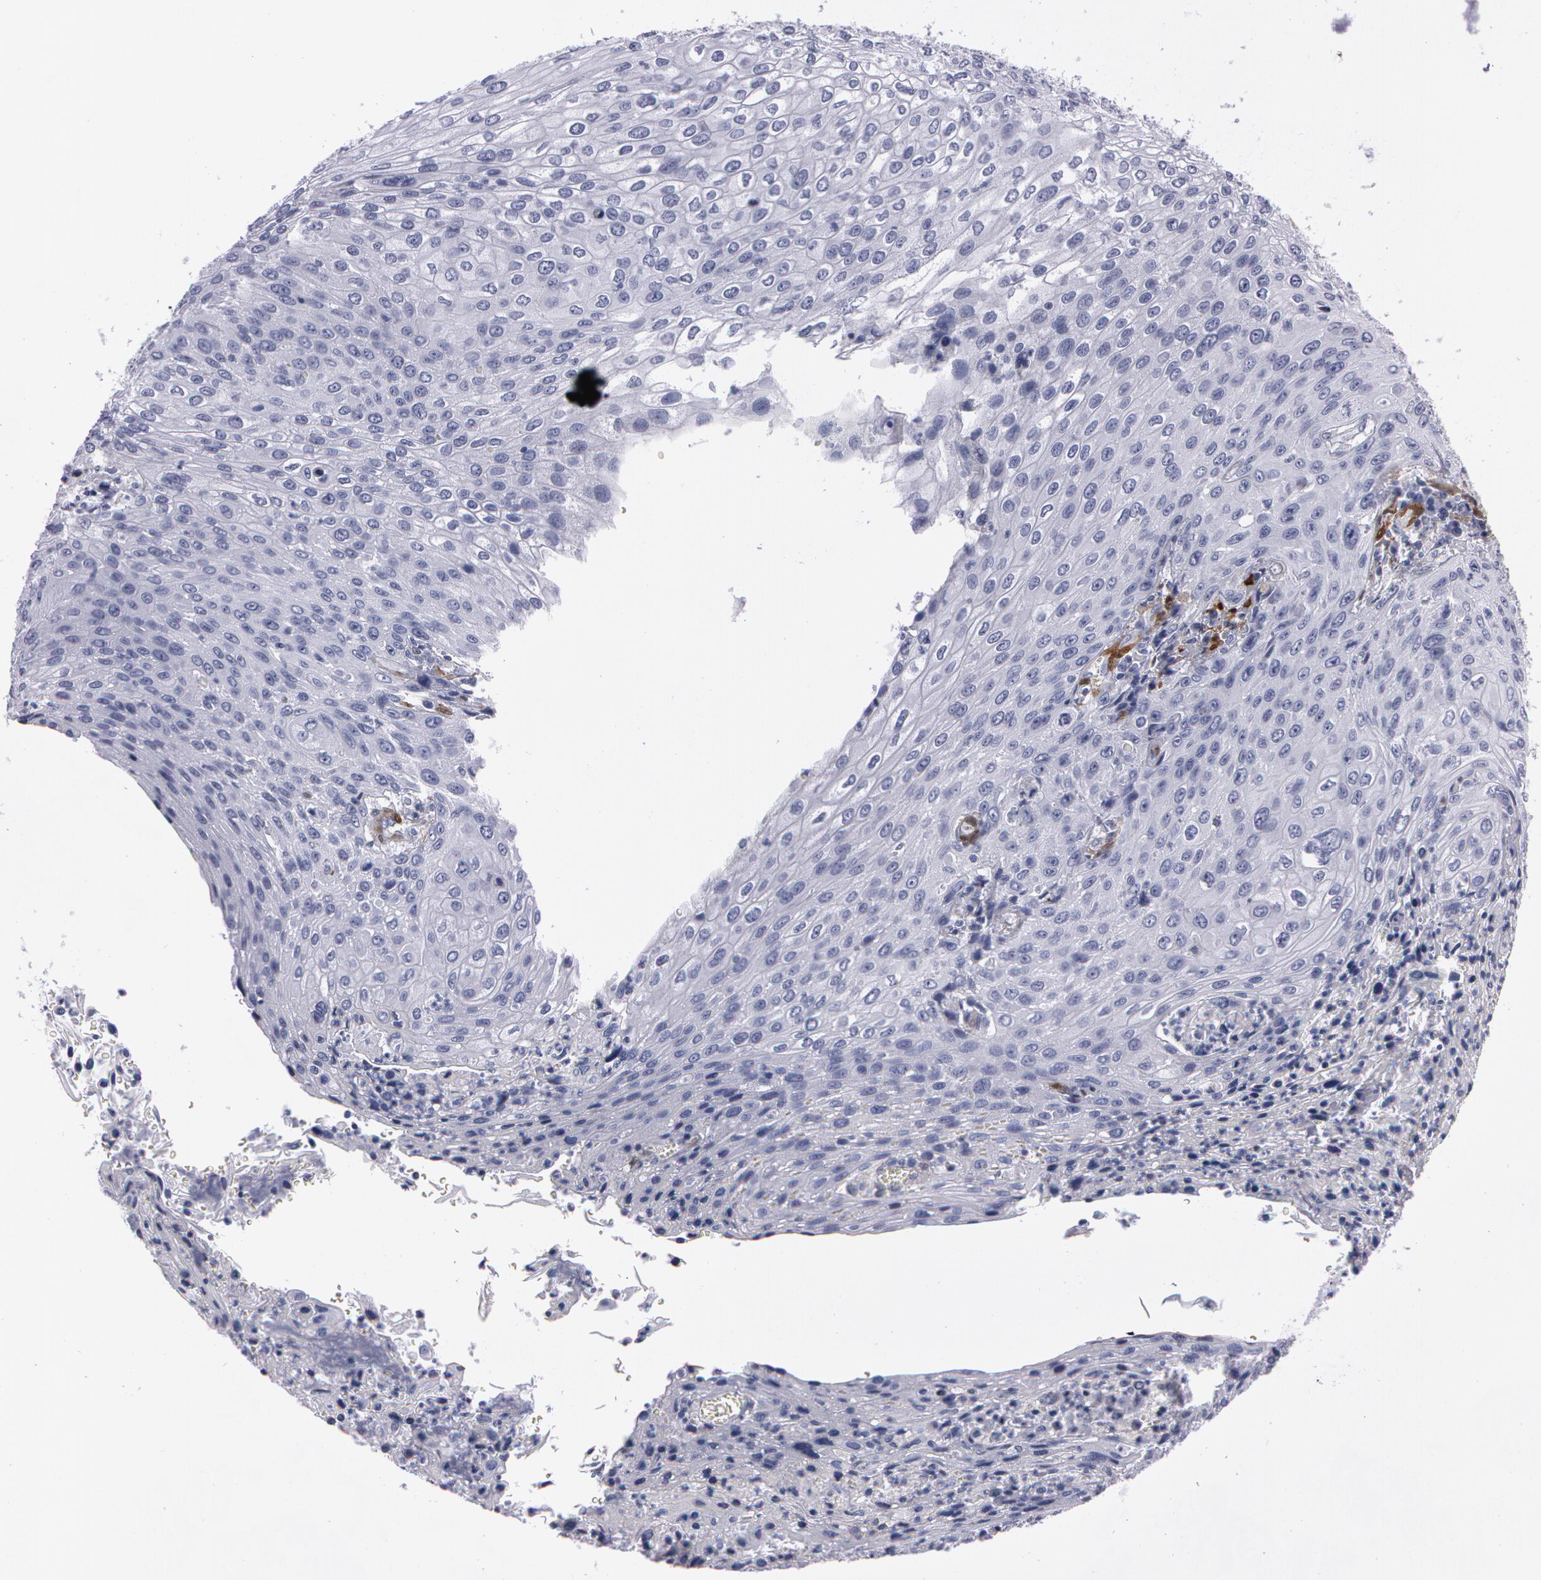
{"staining": {"intensity": "negative", "quantity": "none", "location": "none"}, "tissue": "cervical cancer", "cell_type": "Tumor cells", "image_type": "cancer", "snomed": [{"axis": "morphology", "description": "Squamous cell carcinoma, NOS"}, {"axis": "topography", "description": "Cervix"}], "caption": "Immunohistochemistry micrograph of neoplastic tissue: cervical squamous cell carcinoma stained with DAB (3,3'-diaminobenzidine) displays no significant protein expression in tumor cells.", "gene": "TAGLN", "patient": {"sex": "female", "age": 32}}